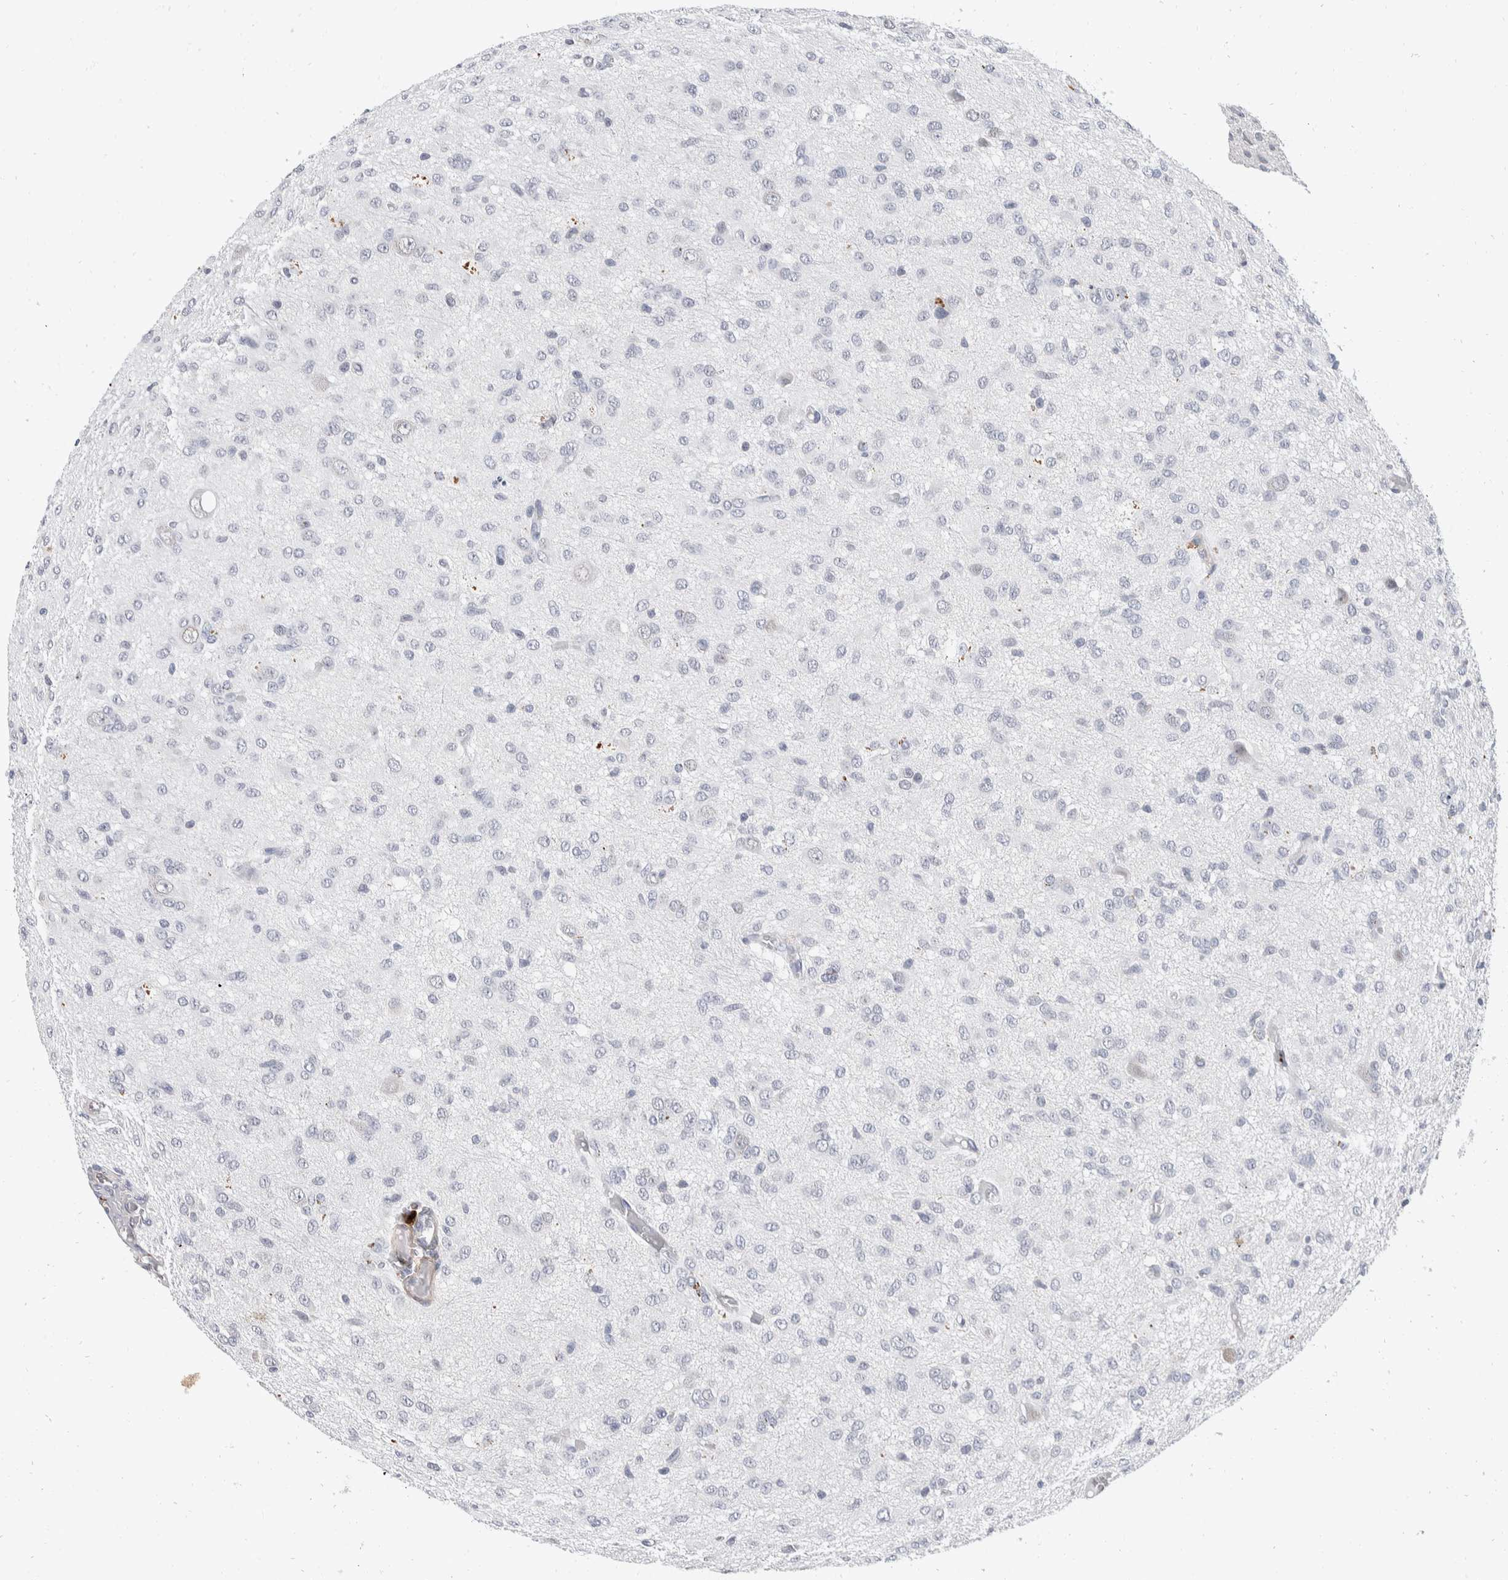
{"staining": {"intensity": "negative", "quantity": "none", "location": "none"}, "tissue": "glioma", "cell_type": "Tumor cells", "image_type": "cancer", "snomed": [{"axis": "morphology", "description": "Glioma, malignant, High grade"}, {"axis": "topography", "description": "Brain"}], "caption": "Human malignant glioma (high-grade) stained for a protein using immunohistochemistry displays no expression in tumor cells.", "gene": "CATSPERD", "patient": {"sex": "female", "age": 59}}